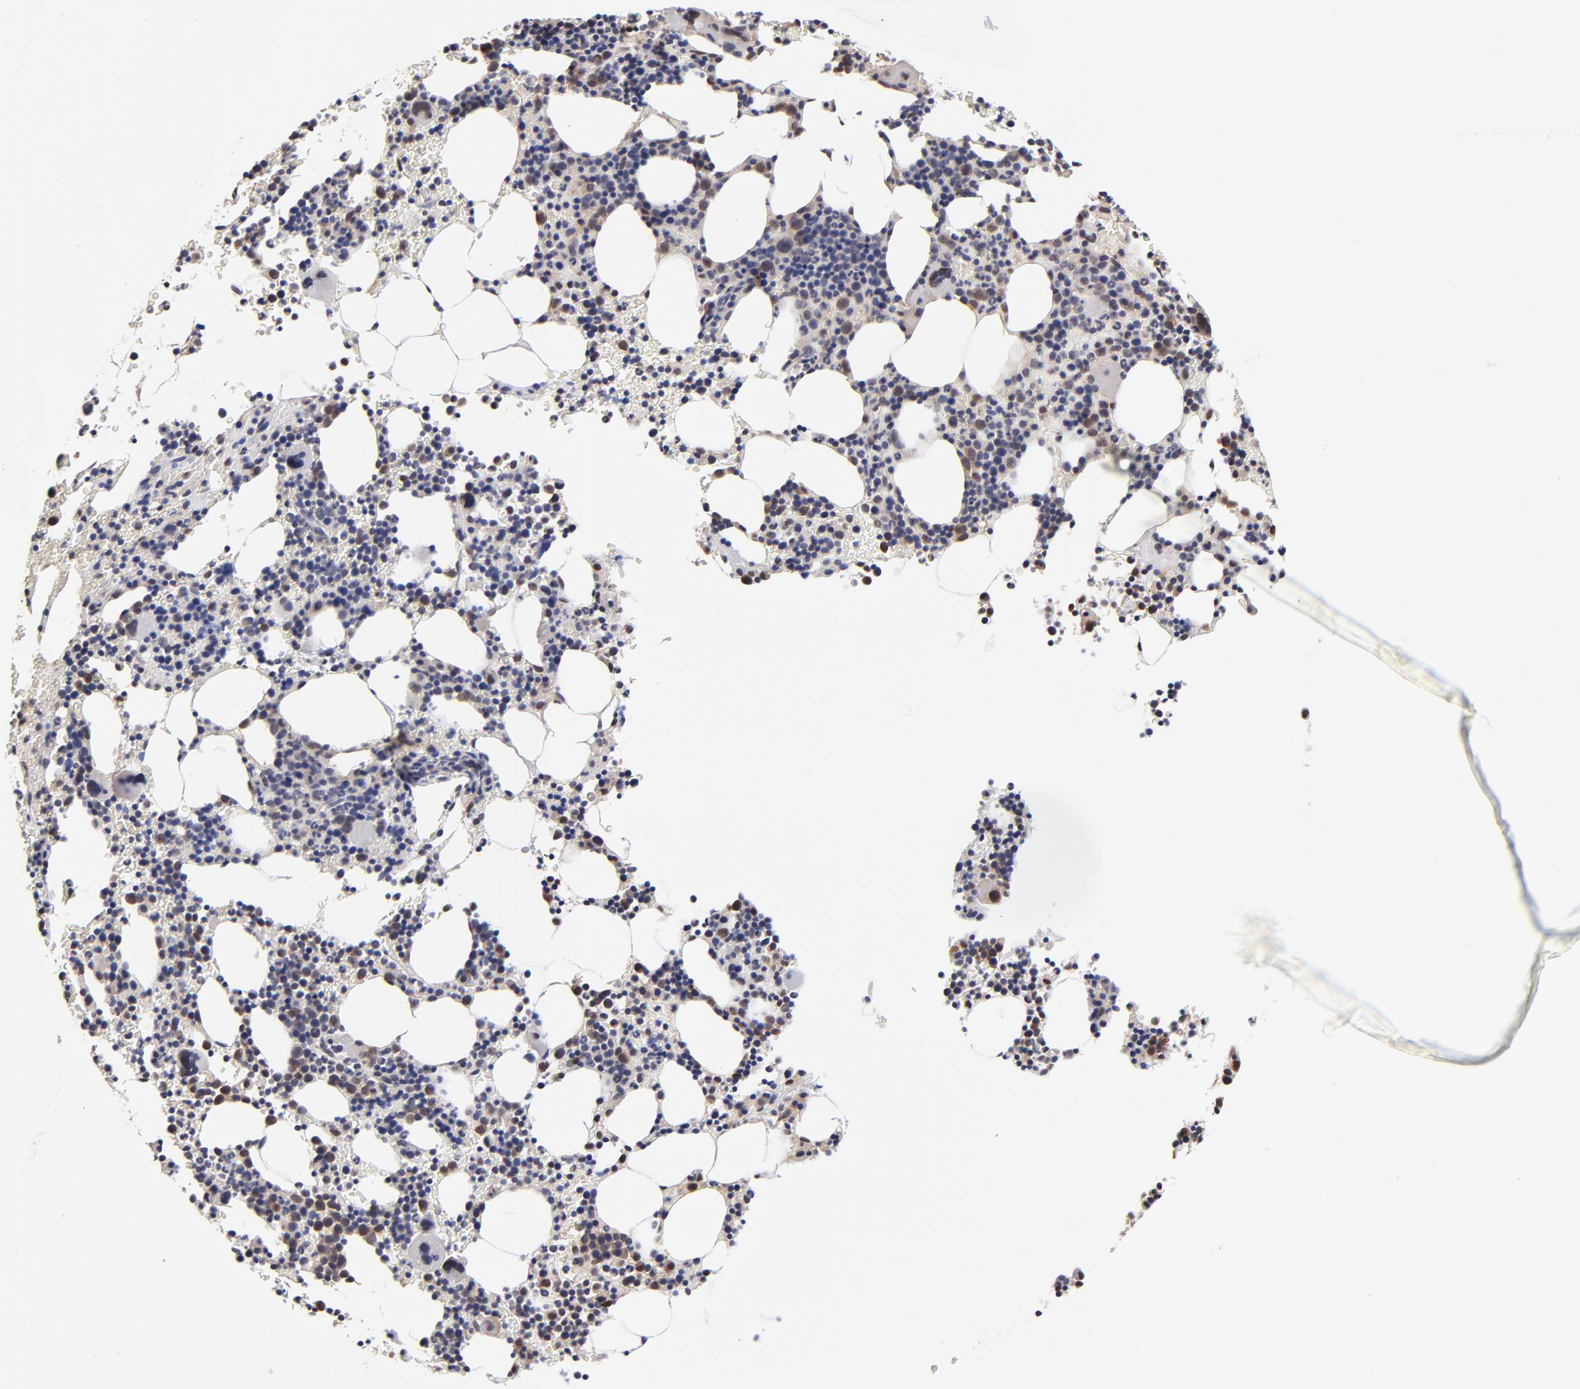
{"staining": {"intensity": "weak", "quantity": "<25%", "location": "nuclear"}, "tissue": "bone marrow", "cell_type": "Hematopoietic cells", "image_type": "normal", "snomed": [{"axis": "morphology", "description": "Normal tissue, NOS"}, {"axis": "topography", "description": "Bone marrow"}], "caption": "Hematopoietic cells are negative for brown protein staining in unremarkable bone marrow. (Brightfield microscopy of DAB immunohistochemistry at high magnification).", "gene": "PSMC4", "patient": {"sex": "female", "age": 78}}